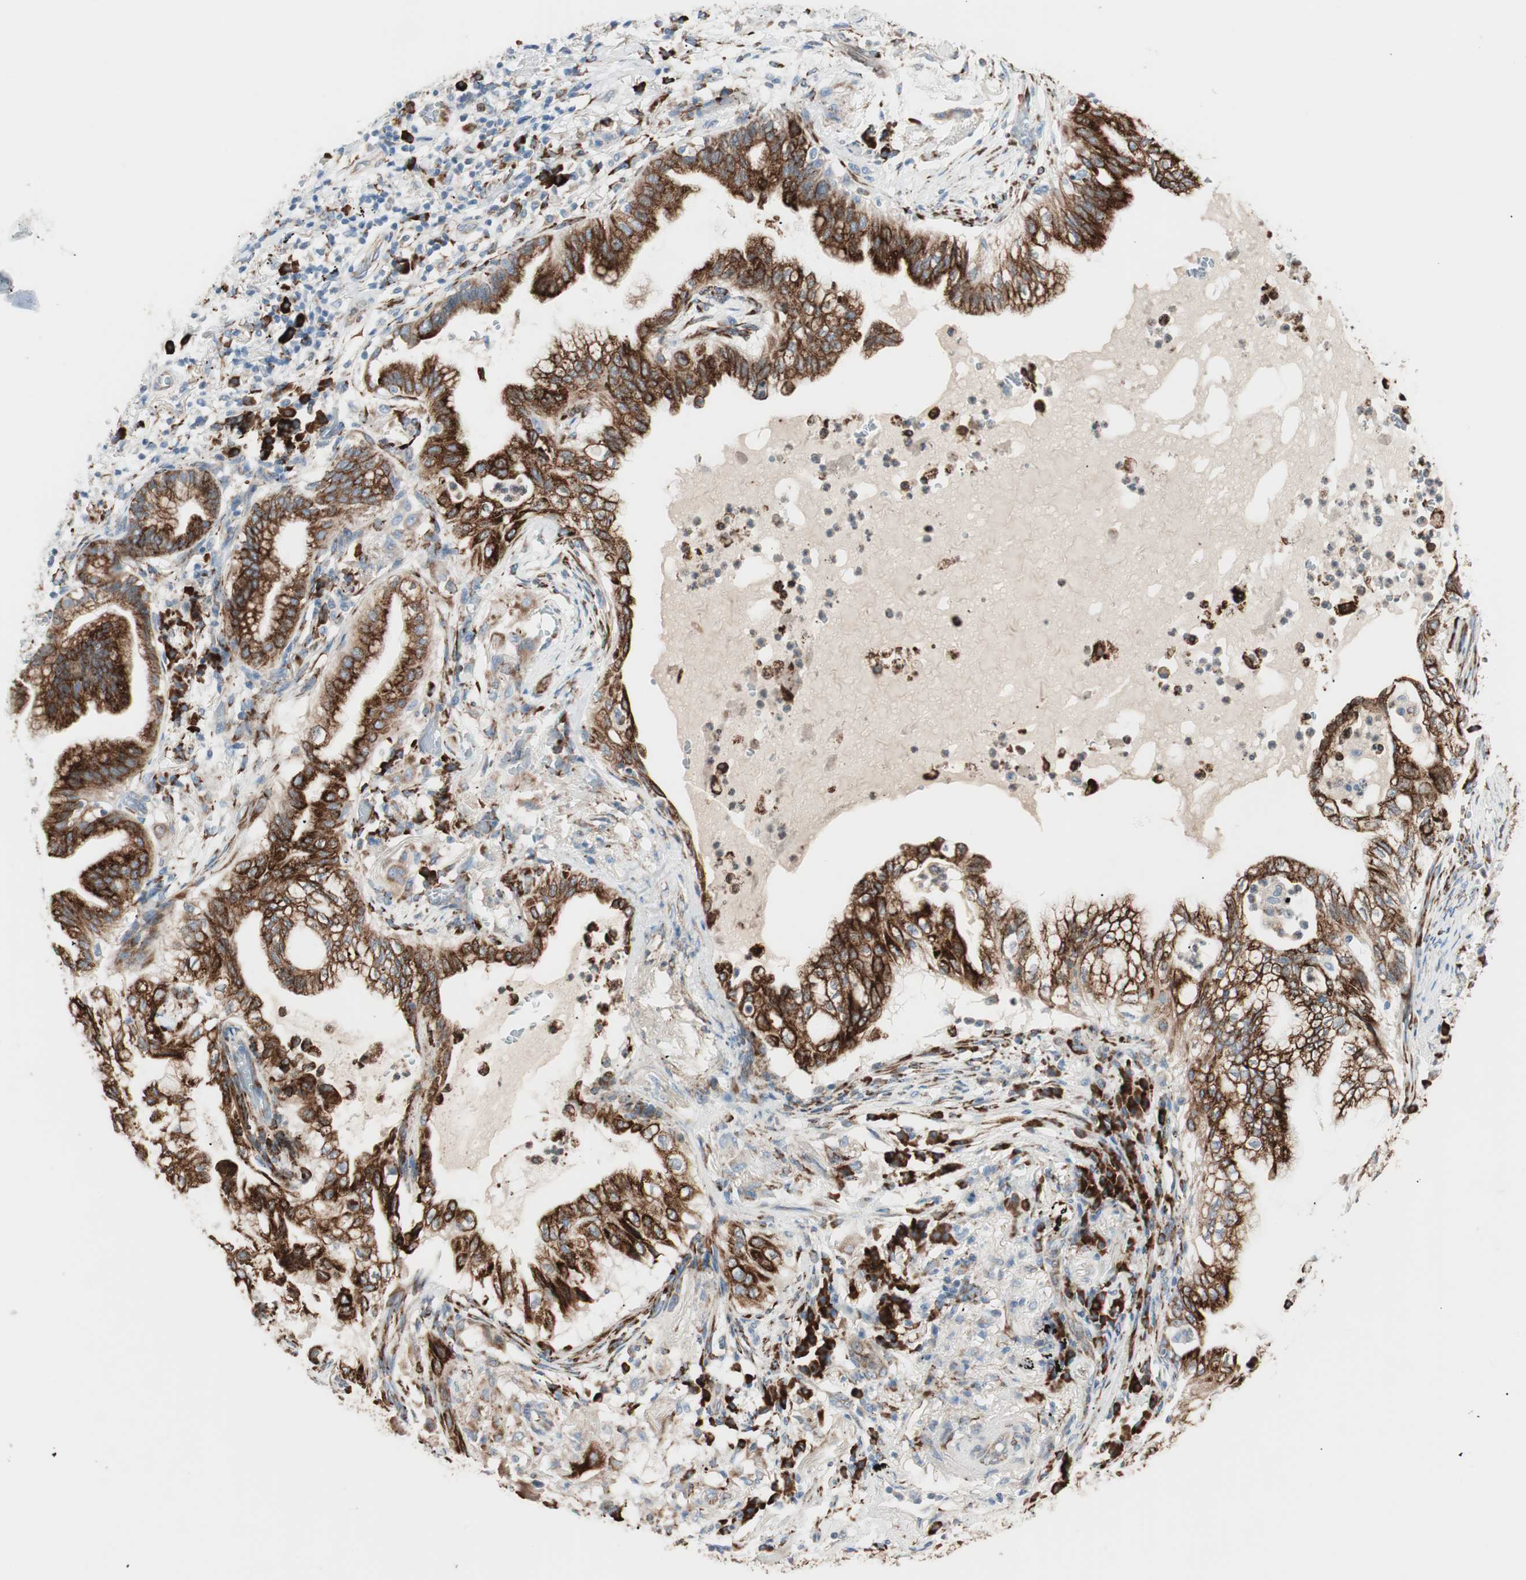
{"staining": {"intensity": "strong", "quantity": ">75%", "location": "cytoplasmic/membranous"}, "tissue": "lung cancer", "cell_type": "Tumor cells", "image_type": "cancer", "snomed": [{"axis": "morphology", "description": "Adenocarcinoma, NOS"}, {"axis": "topography", "description": "Lung"}], "caption": "Lung cancer (adenocarcinoma) tissue reveals strong cytoplasmic/membranous positivity in approximately >75% of tumor cells, visualized by immunohistochemistry. (brown staining indicates protein expression, while blue staining denotes nuclei).", "gene": "P4HTM", "patient": {"sex": "female", "age": 70}}